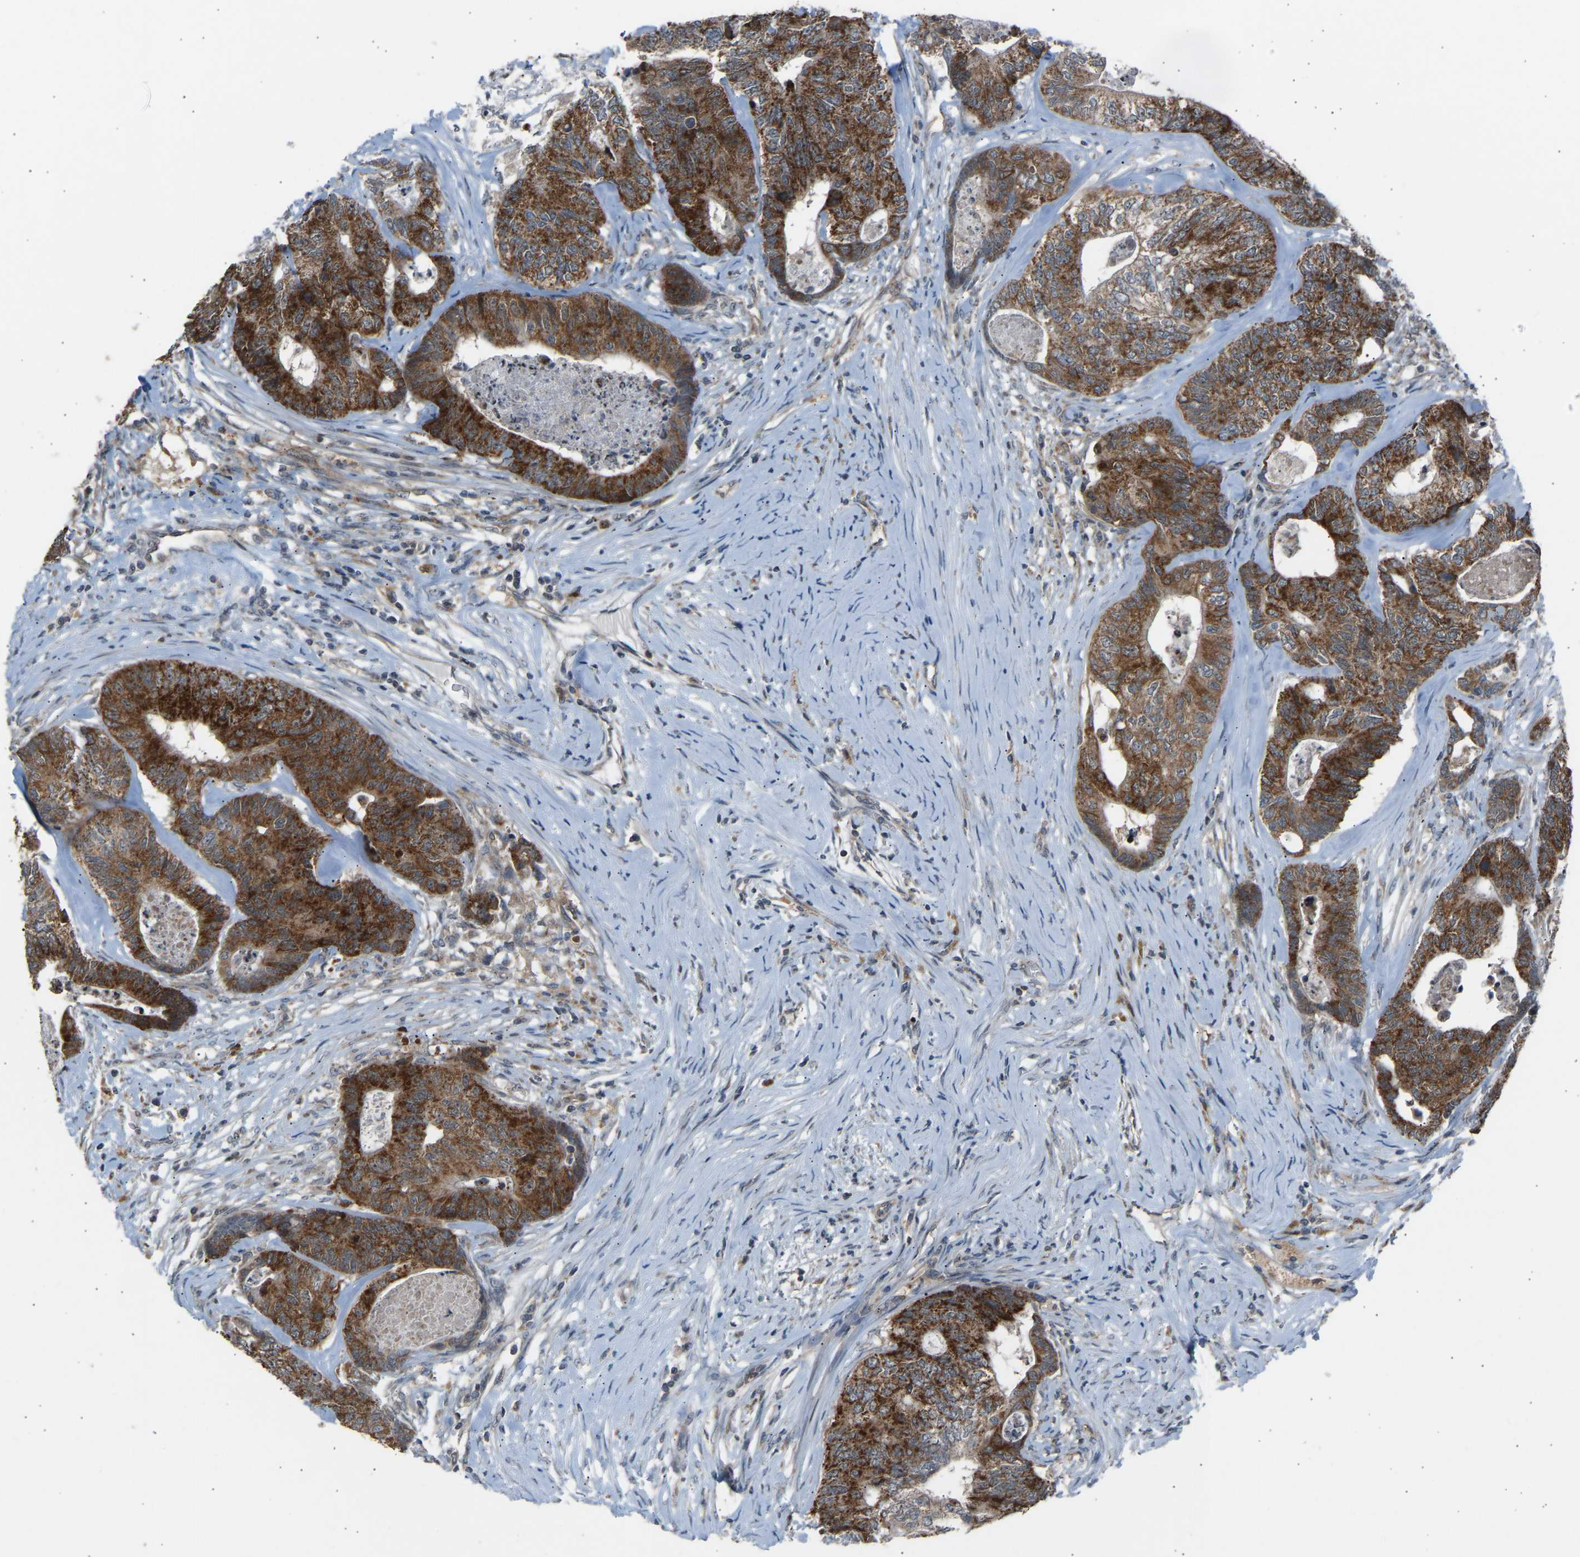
{"staining": {"intensity": "strong", "quantity": ">75%", "location": "cytoplasmic/membranous"}, "tissue": "colorectal cancer", "cell_type": "Tumor cells", "image_type": "cancer", "snomed": [{"axis": "morphology", "description": "Adenocarcinoma, NOS"}, {"axis": "topography", "description": "Colon"}], "caption": "Human colorectal cancer (adenocarcinoma) stained for a protein (brown) shows strong cytoplasmic/membranous positive expression in approximately >75% of tumor cells.", "gene": "SLIRP", "patient": {"sex": "female", "age": 67}}